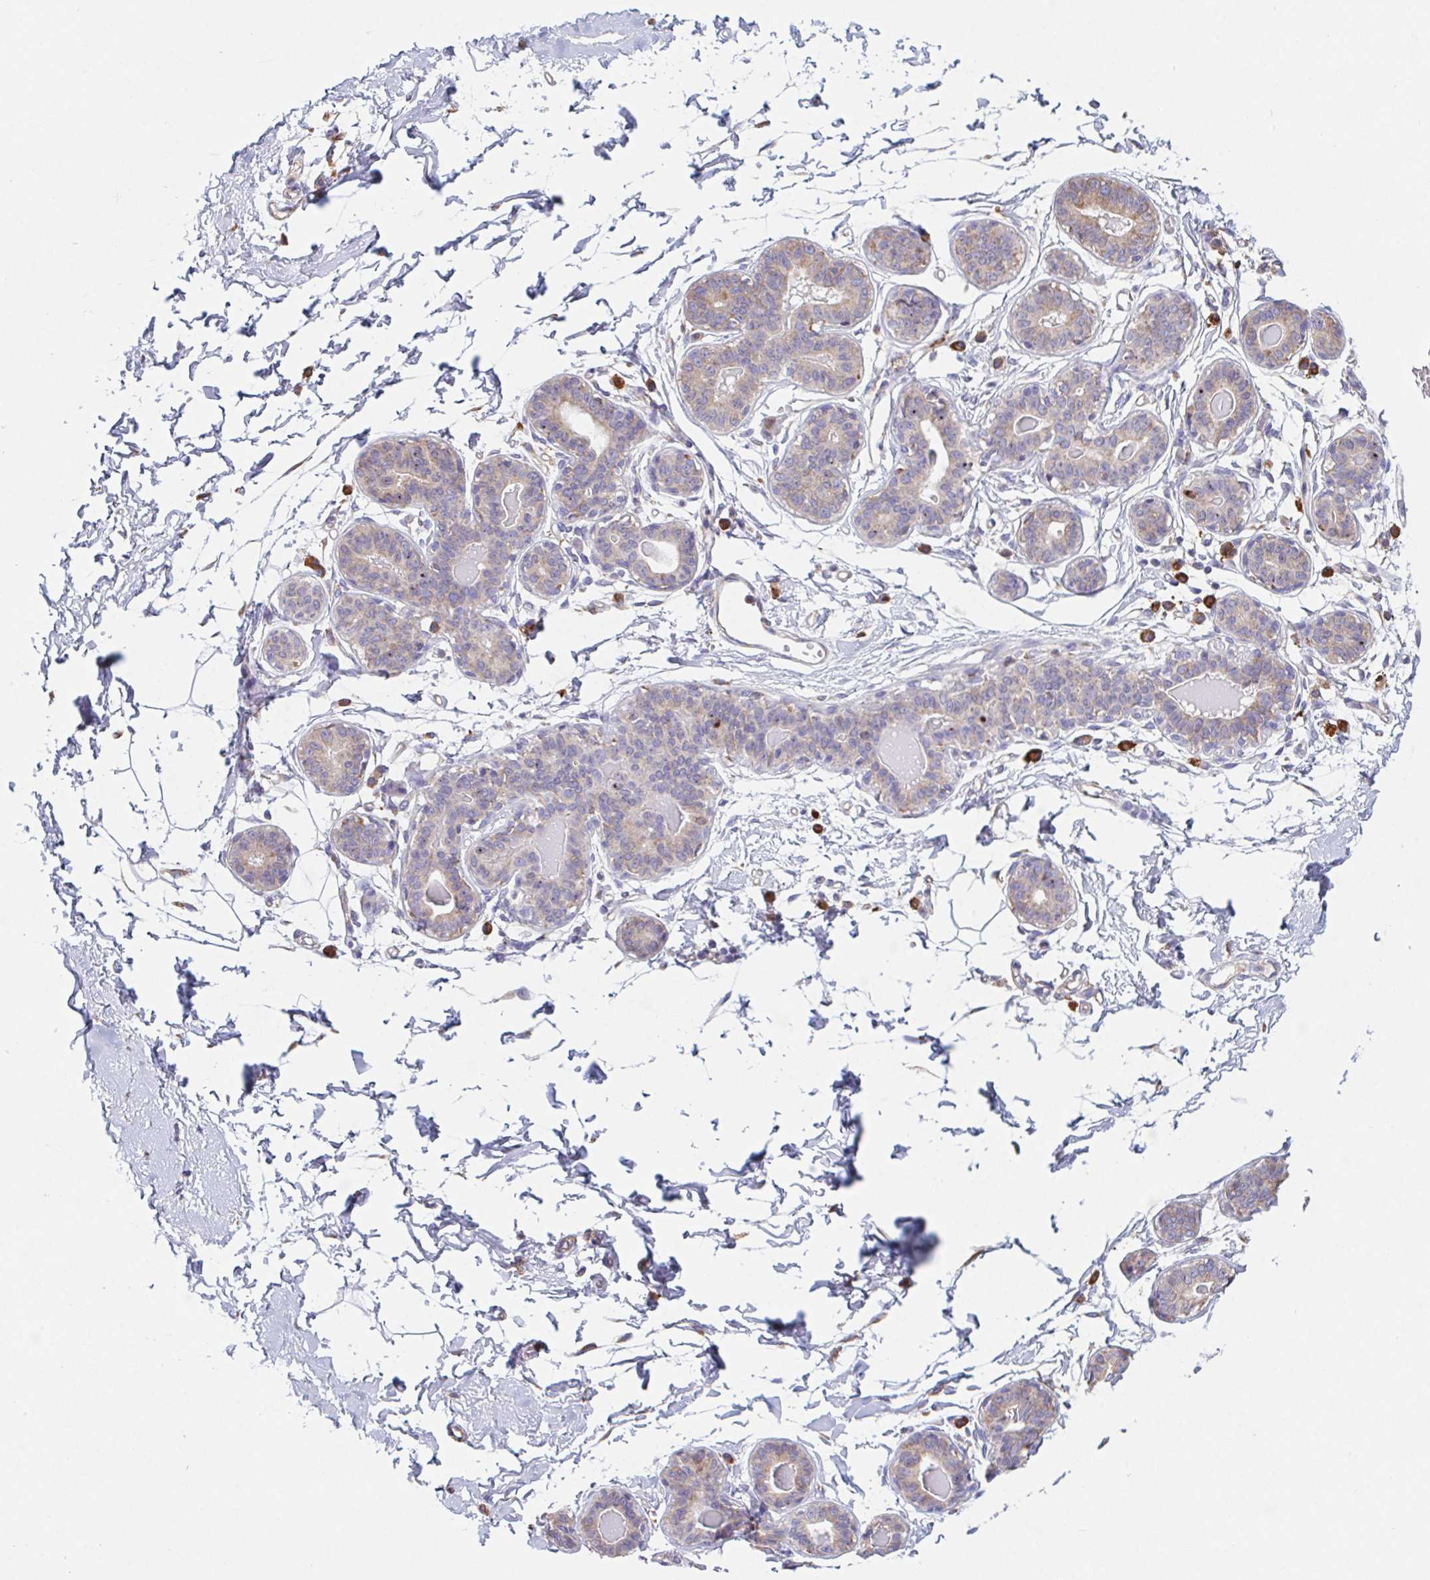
{"staining": {"intensity": "negative", "quantity": "none", "location": "none"}, "tissue": "breast", "cell_type": "Adipocytes", "image_type": "normal", "snomed": [{"axis": "morphology", "description": "Normal tissue, NOS"}, {"axis": "topography", "description": "Breast"}], "caption": "An image of breast stained for a protein exhibits no brown staining in adipocytes.", "gene": "ADAM8", "patient": {"sex": "female", "age": 45}}